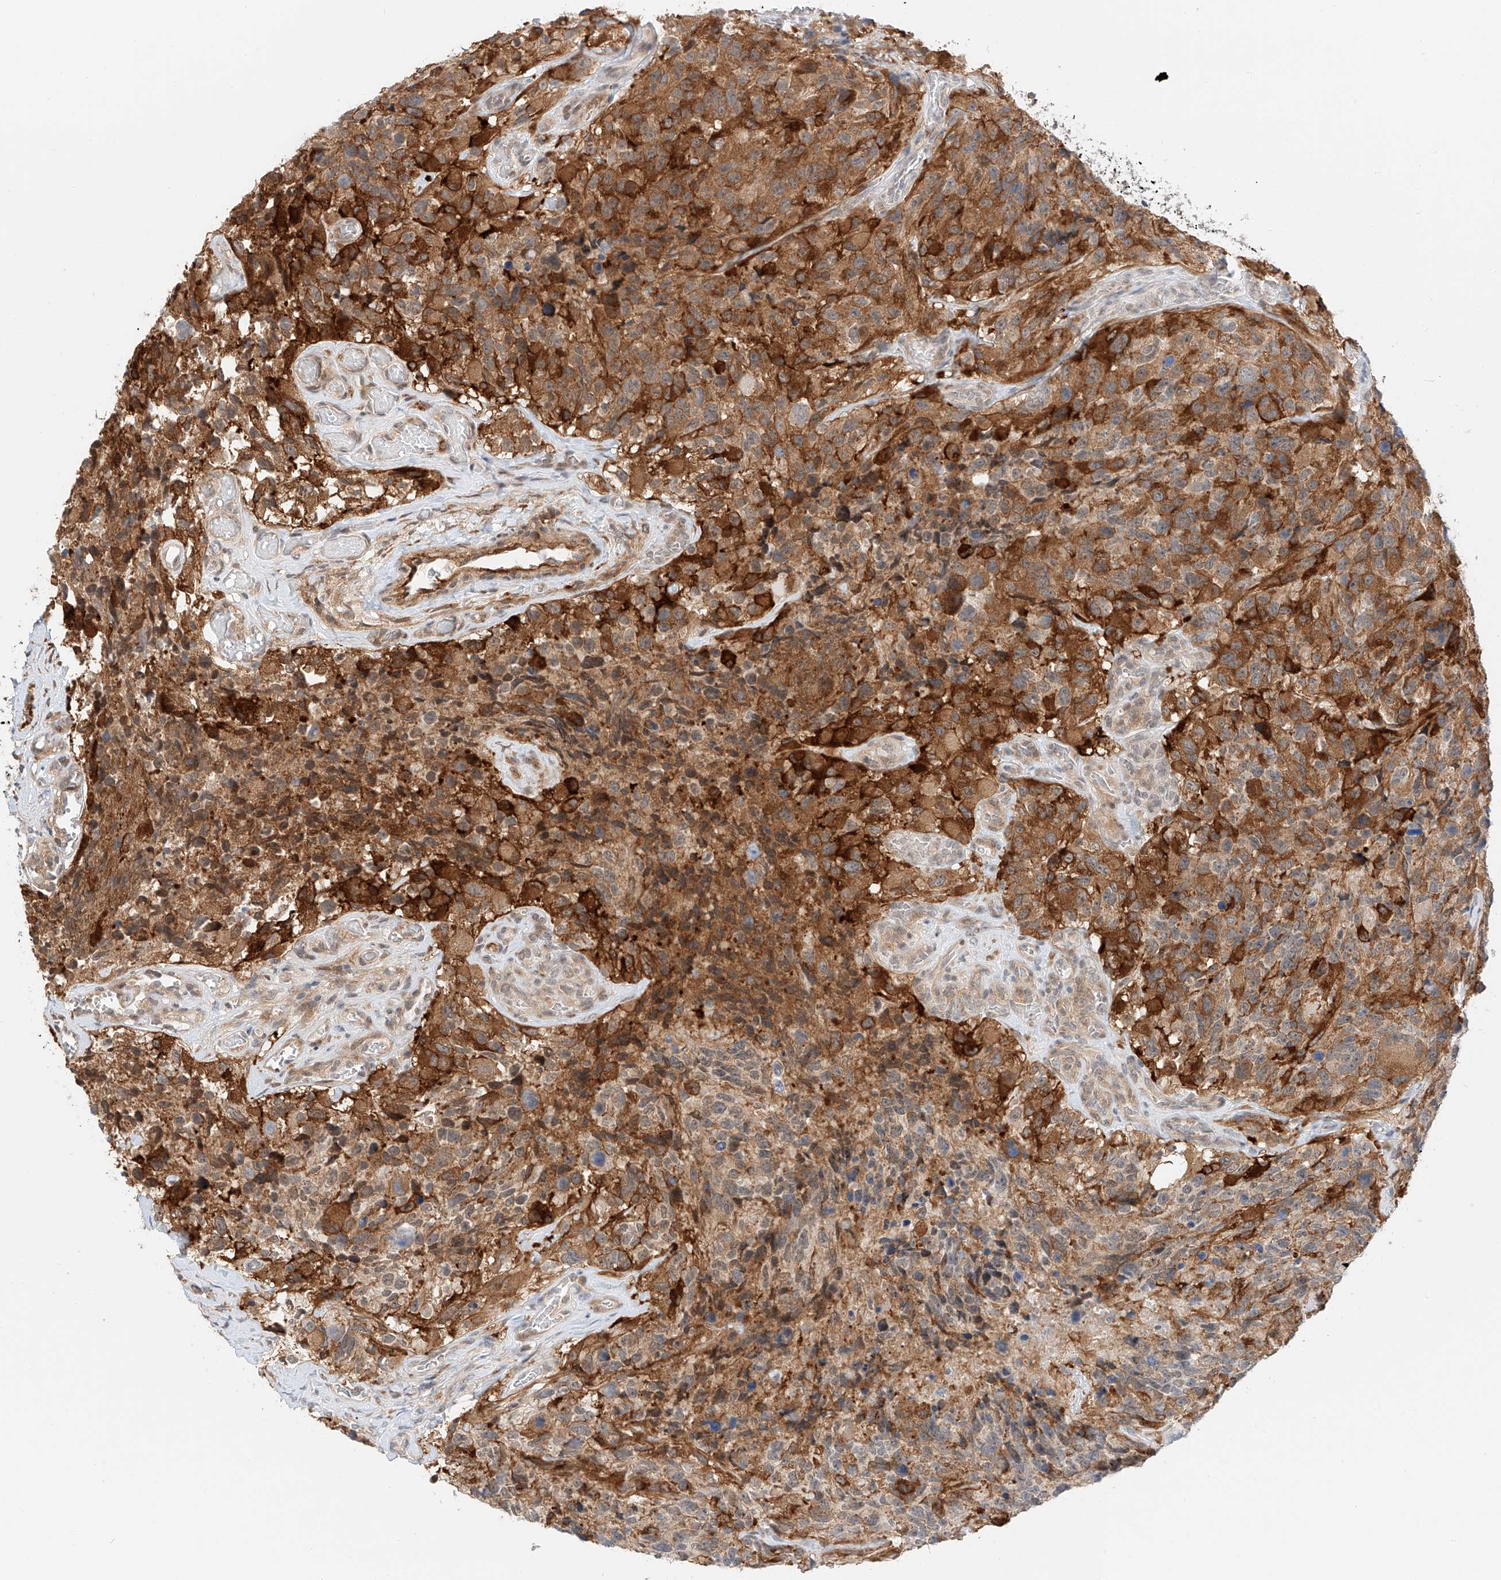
{"staining": {"intensity": "moderate", "quantity": "25%-75%", "location": "cytoplasmic/membranous"}, "tissue": "glioma", "cell_type": "Tumor cells", "image_type": "cancer", "snomed": [{"axis": "morphology", "description": "Glioma, malignant, High grade"}, {"axis": "topography", "description": "Brain"}], "caption": "Moderate cytoplasmic/membranous staining is appreciated in about 25%-75% of tumor cells in glioma.", "gene": "CARMIL1", "patient": {"sex": "male", "age": 69}}